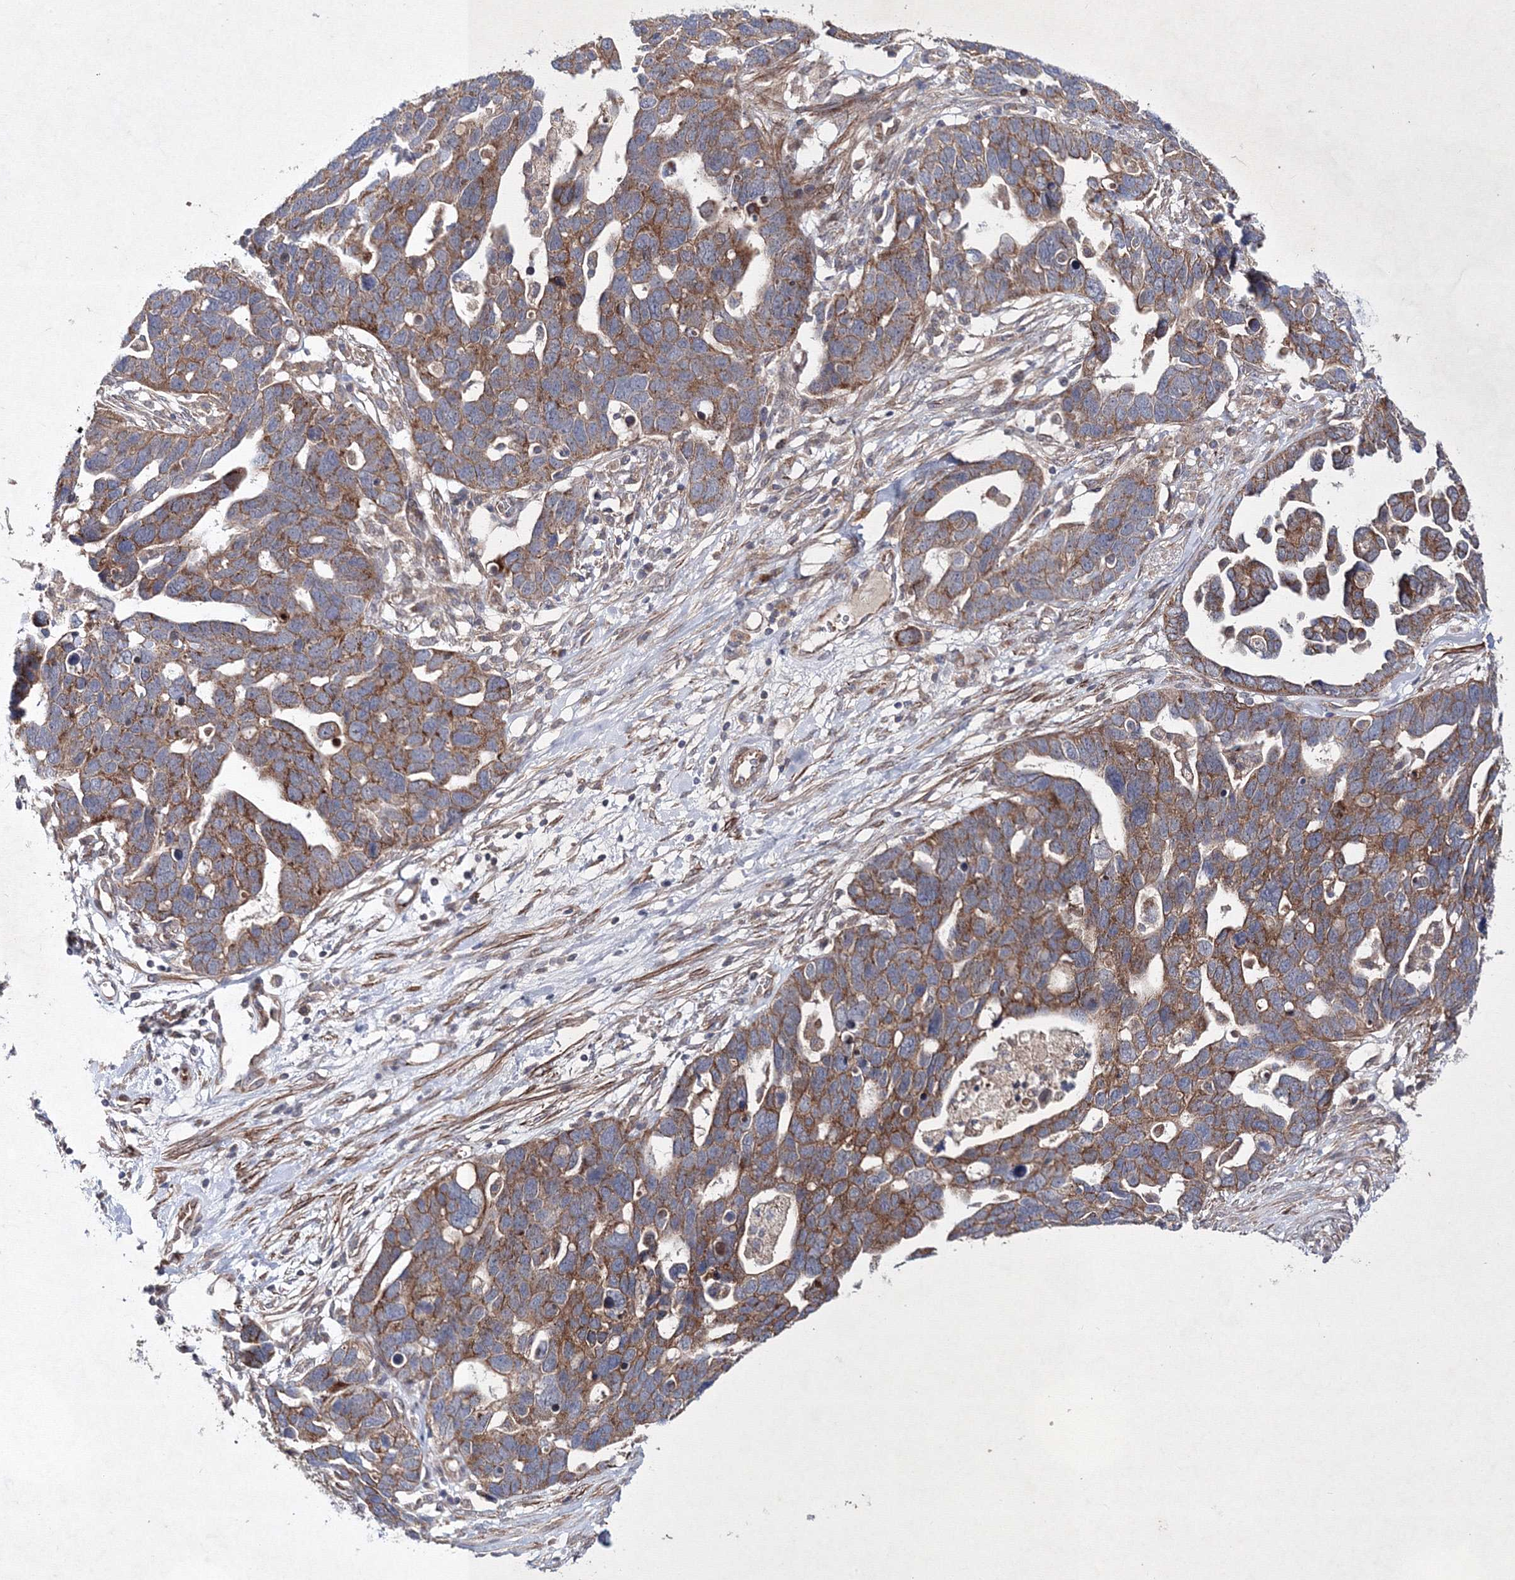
{"staining": {"intensity": "moderate", "quantity": ">75%", "location": "cytoplasmic/membranous"}, "tissue": "ovarian cancer", "cell_type": "Tumor cells", "image_type": "cancer", "snomed": [{"axis": "morphology", "description": "Cystadenocarcinoma, serous, NOS"}, {"axis": "topography", "description": "Ovary"}], "caption": "Protein expression analysis of human ovarian cancer (serous cystadenocarcinoma) reveals moderate cytoplasmic/membranous staining in about >75% of tumor cells.", "gene": "GFM1", "patient": {"sex": "female", "age": 54}}